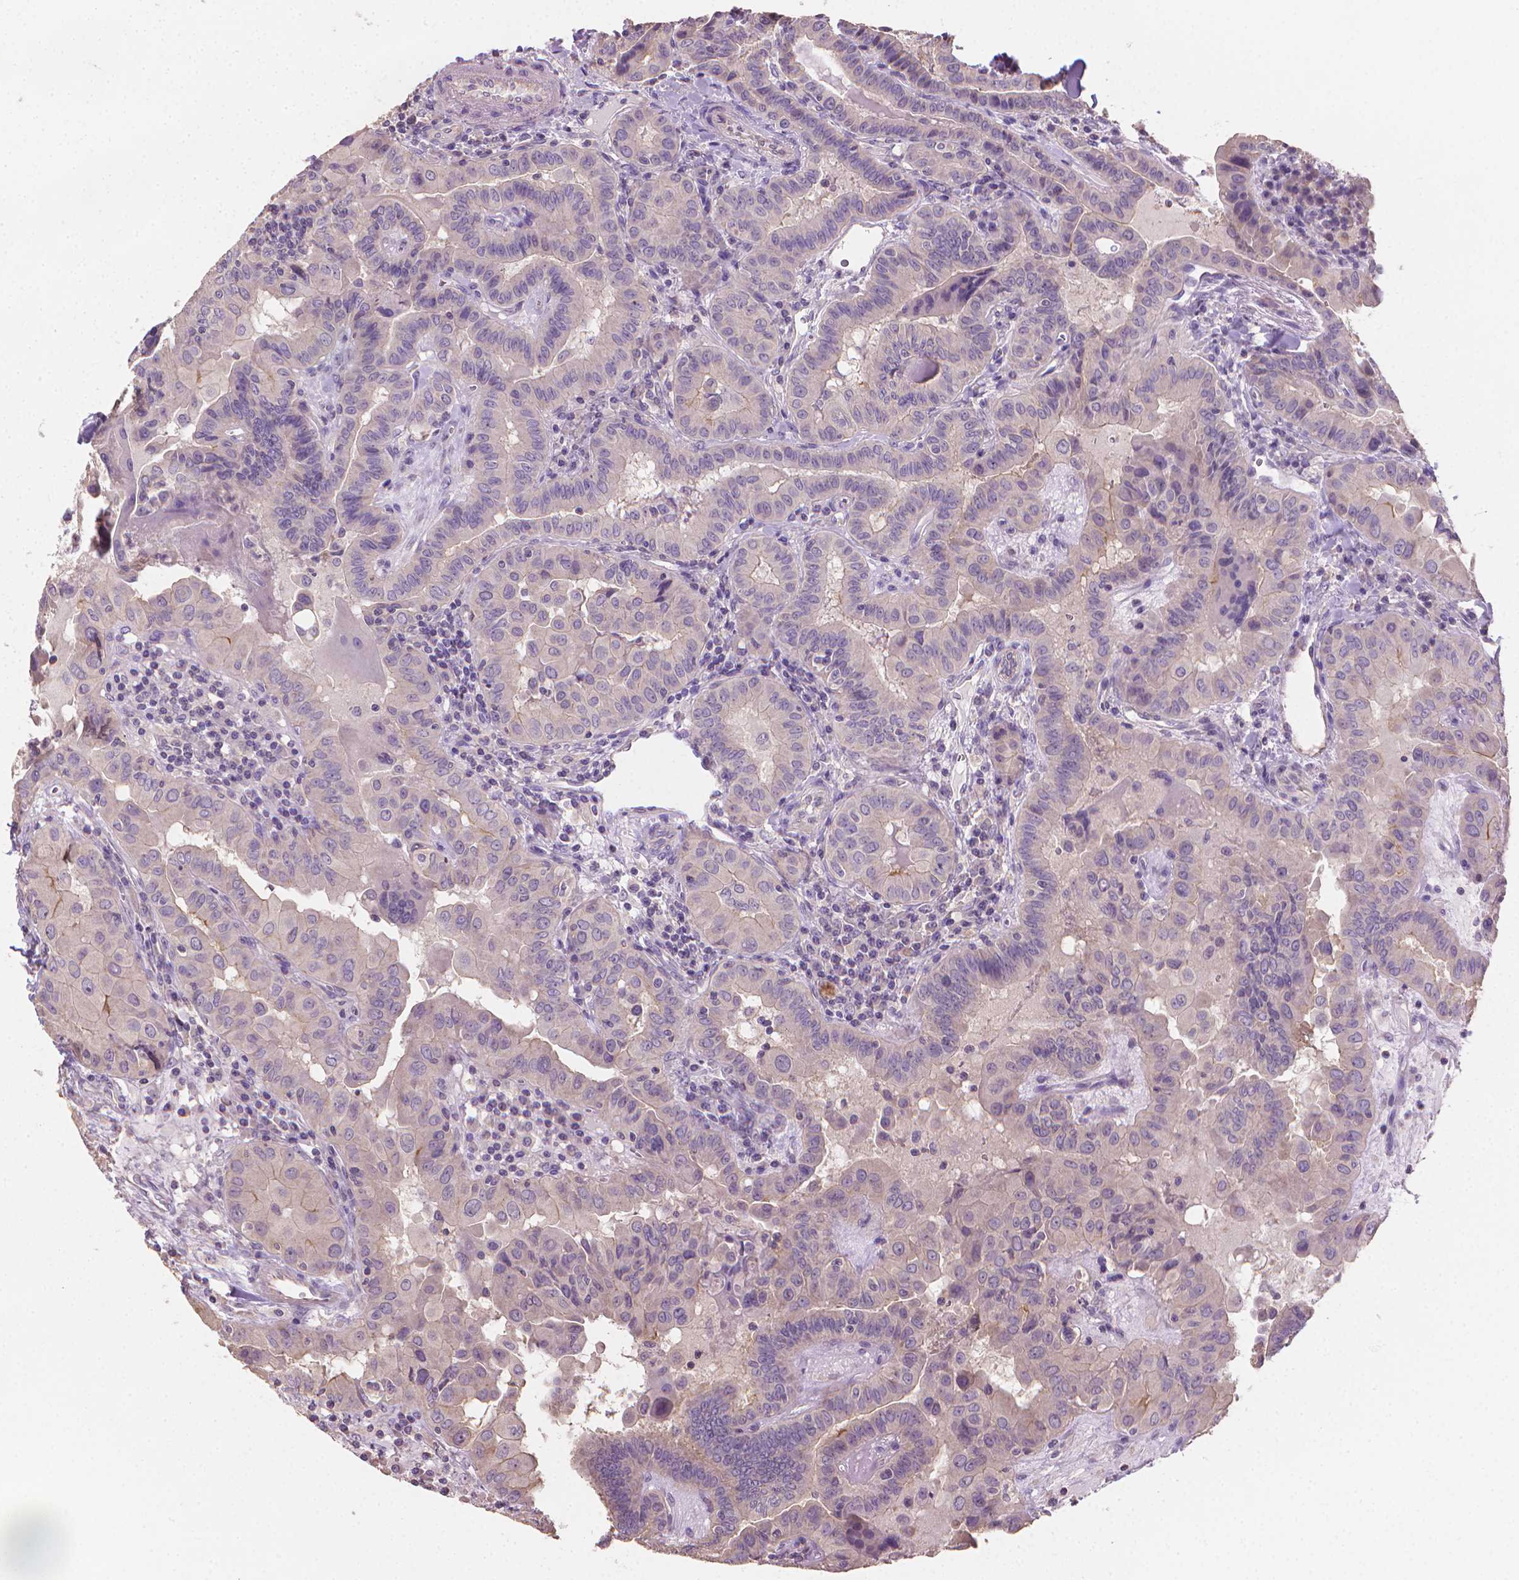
{"staining": {"intensity": "negative", "quantity": "none", "location": "none"}, "tissue": "thyroid cancer", "cell_type": "Tumor cells", "image_type": "cancer", "snomed": [{"axis": "morphology", "description": "Papillary adenocarcinoma, NOS"}, {"axis": "topography", "description": "Thyroid gland"}], "caption": "Tumor cells are negative for protein expression in human thyroid papillary adenocarcinoma.", "gene": "CATIP", "patient": {"sex": "female", "age": 37}}